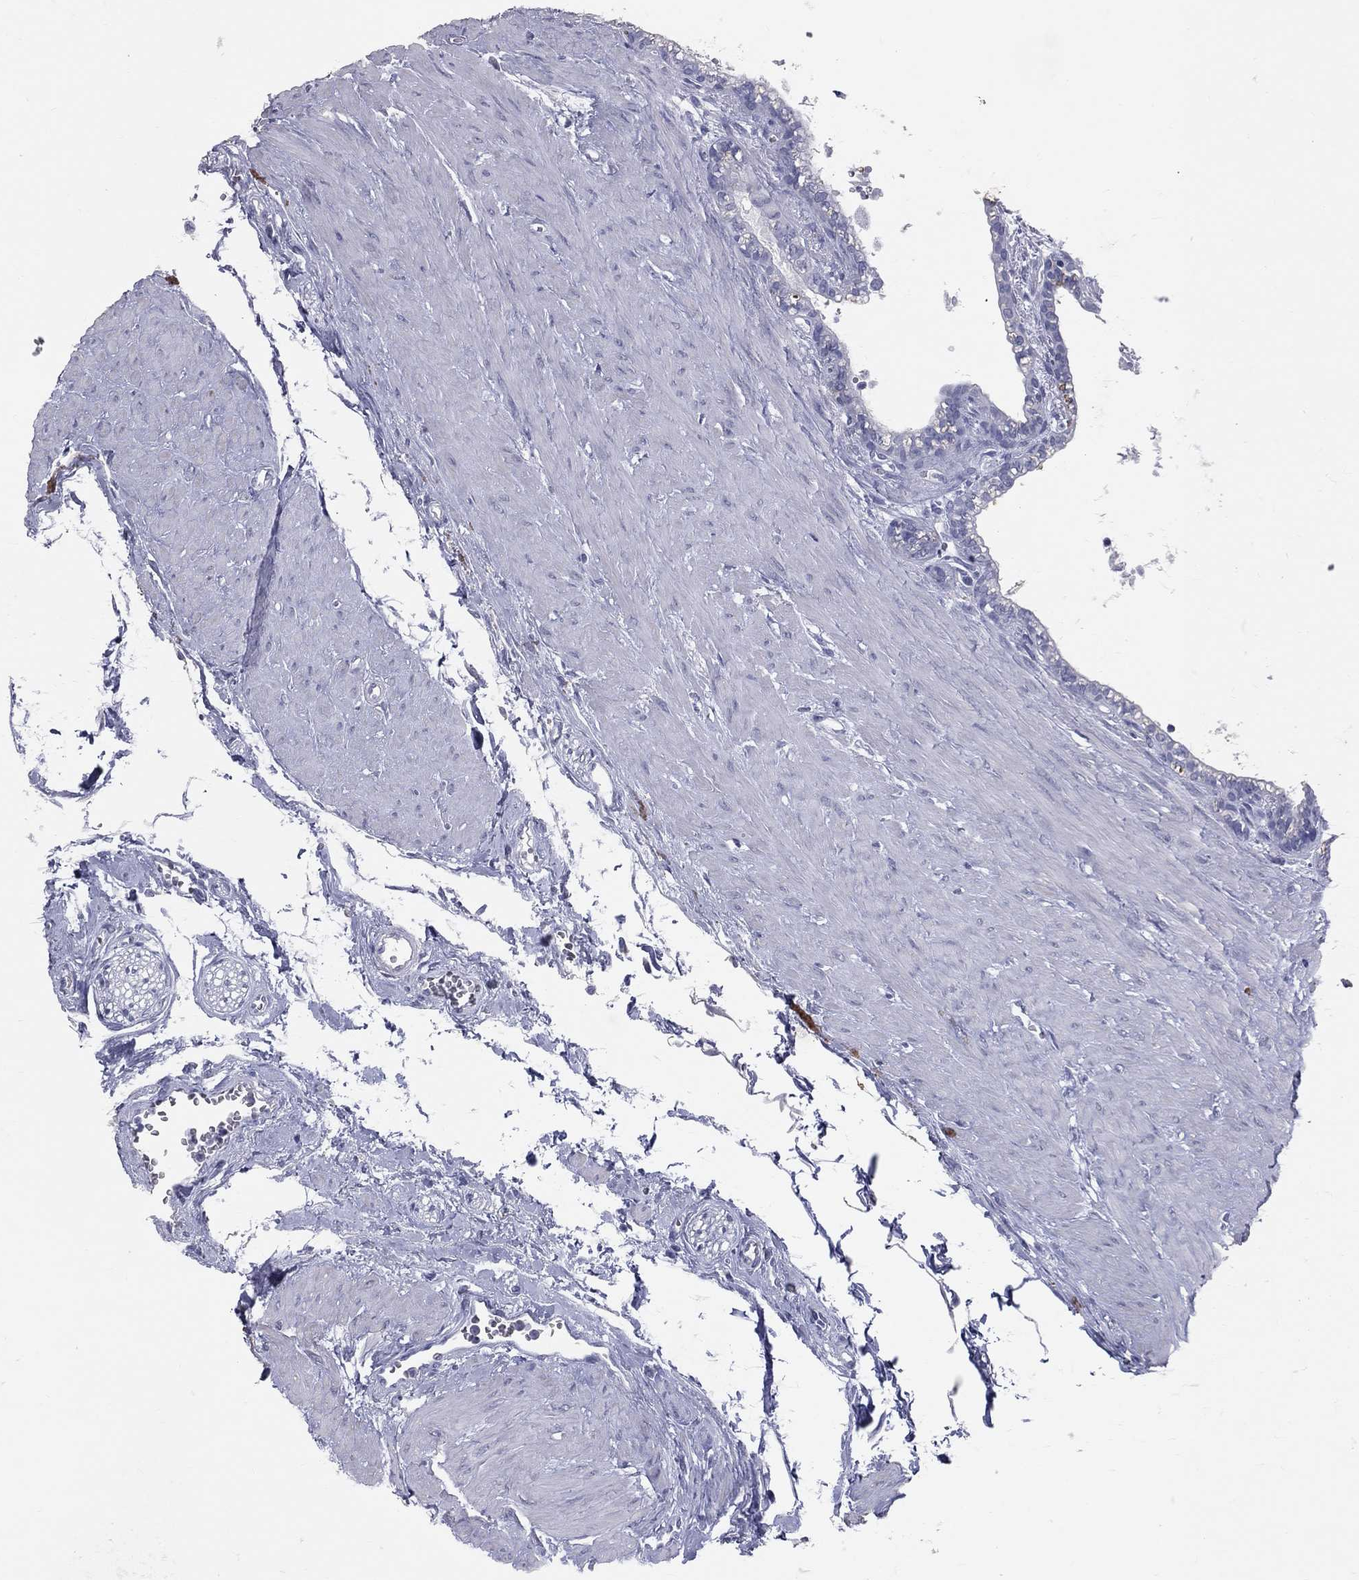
{"staining": {"intensity": "negative", "quantity": "none", "location": "none"}, "tissue": "seminal vesicle", "cell_type": "Glandular cells", "image_type": "normal", "snomed": [{"axis": "morphology", "description": "Normal tissue, NOS"}, {"axis": "morphology", "description": "Urothelial carcinoma, NOS"}, {"axis": "topography", "description": "Urinary bladder"}, {"axis": "topography", "description": "Seminal veicle"}], "caption": "High power microscopy image of an immunohistochemistry (IHC) histopathology image of unremarkable seminal vesicle, revealing no significant staining in glandular cells. (DAB (3,3'-diaminobenzidine) IHC, high magnification).", "gene": "TFPI2", "patient": {"sex": "male", "age": 76}}